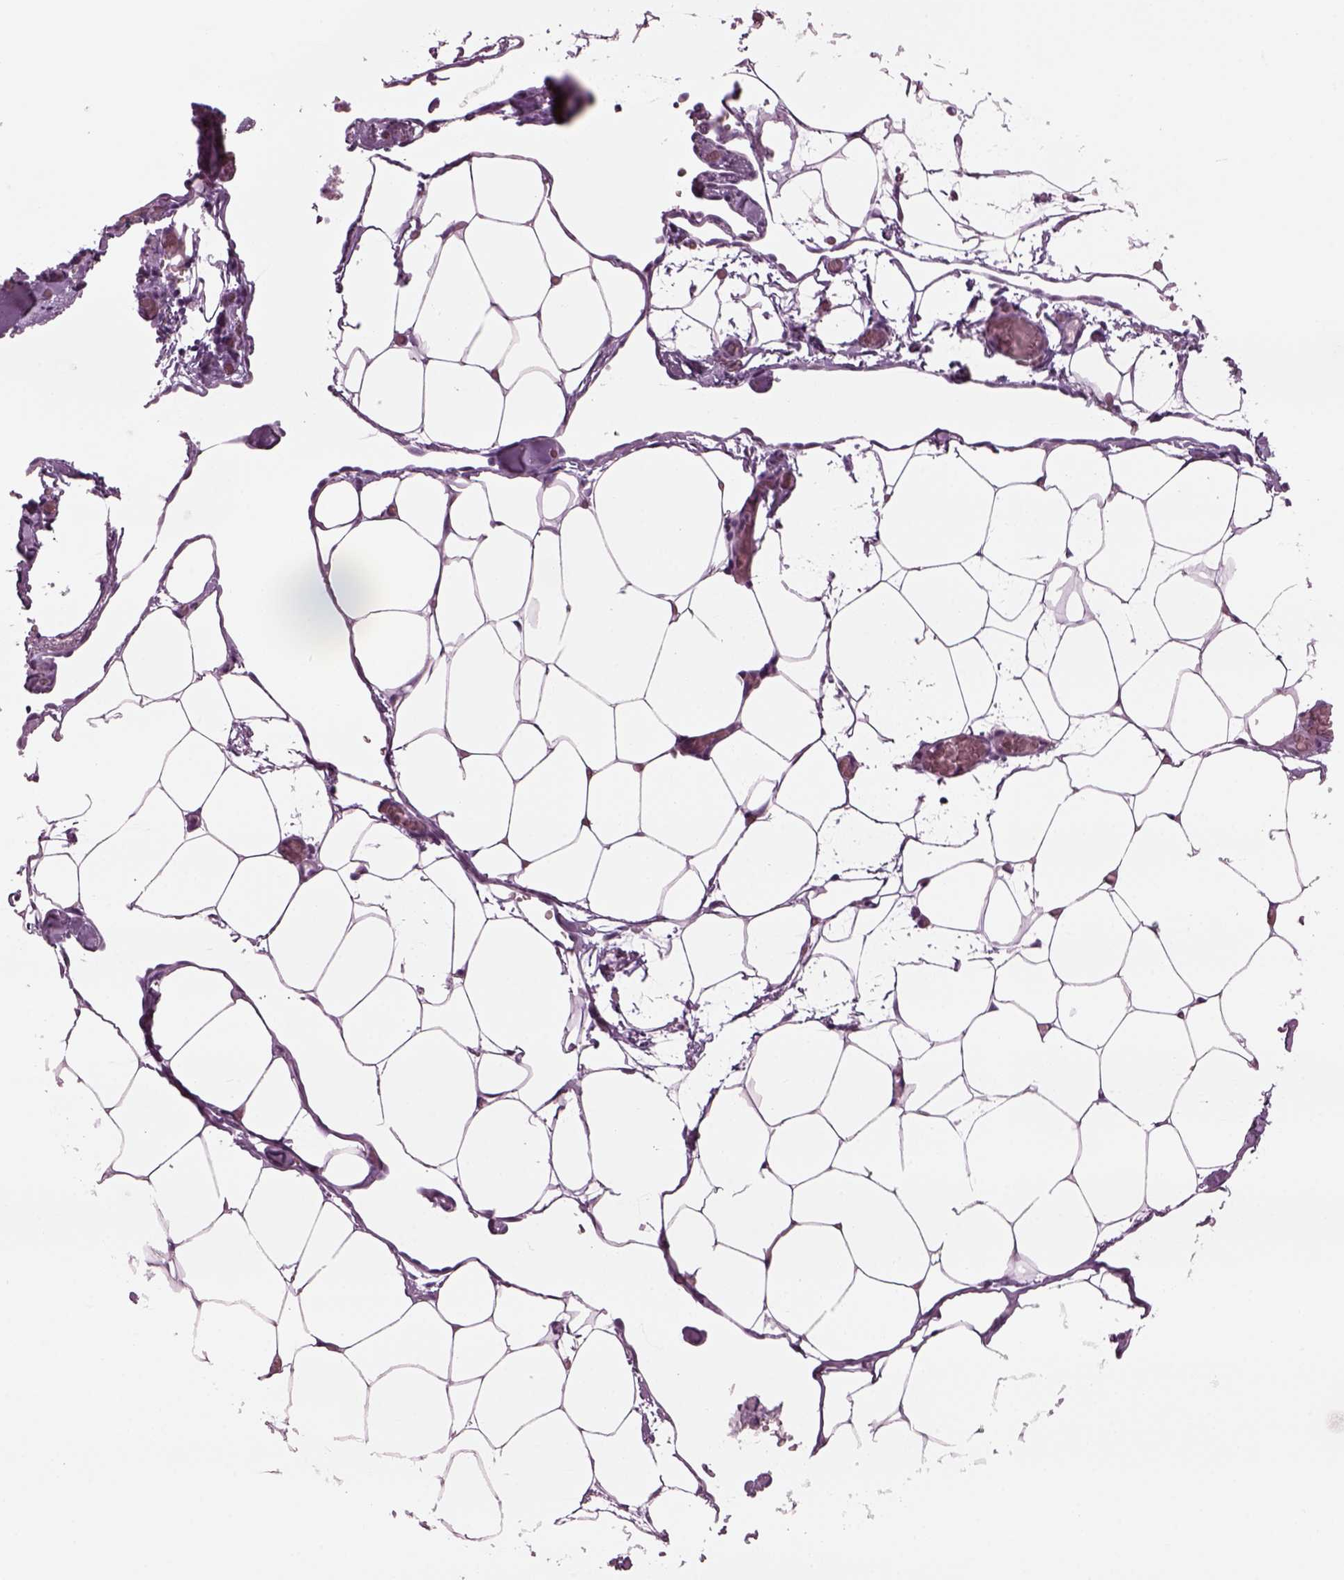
{"staining": {"intensity": "negative", "quantity": "none", "location": "none"}, "tissue": "adipose tissue", "cell_type": "Adipocytes", "image_type": "normal", "snomed": [{"axis": "morphology", "description": "Normal tissue, NOS"}, {"axis": "topography", "description": "Adipose tissue"}], "caption": "Adipocytes are negative for protein expression in unremarkable human adipose tissue. Nuclei are stained in blue.", "gene": "TPPP2", "patient": {"sex": "male", "age": 57}}